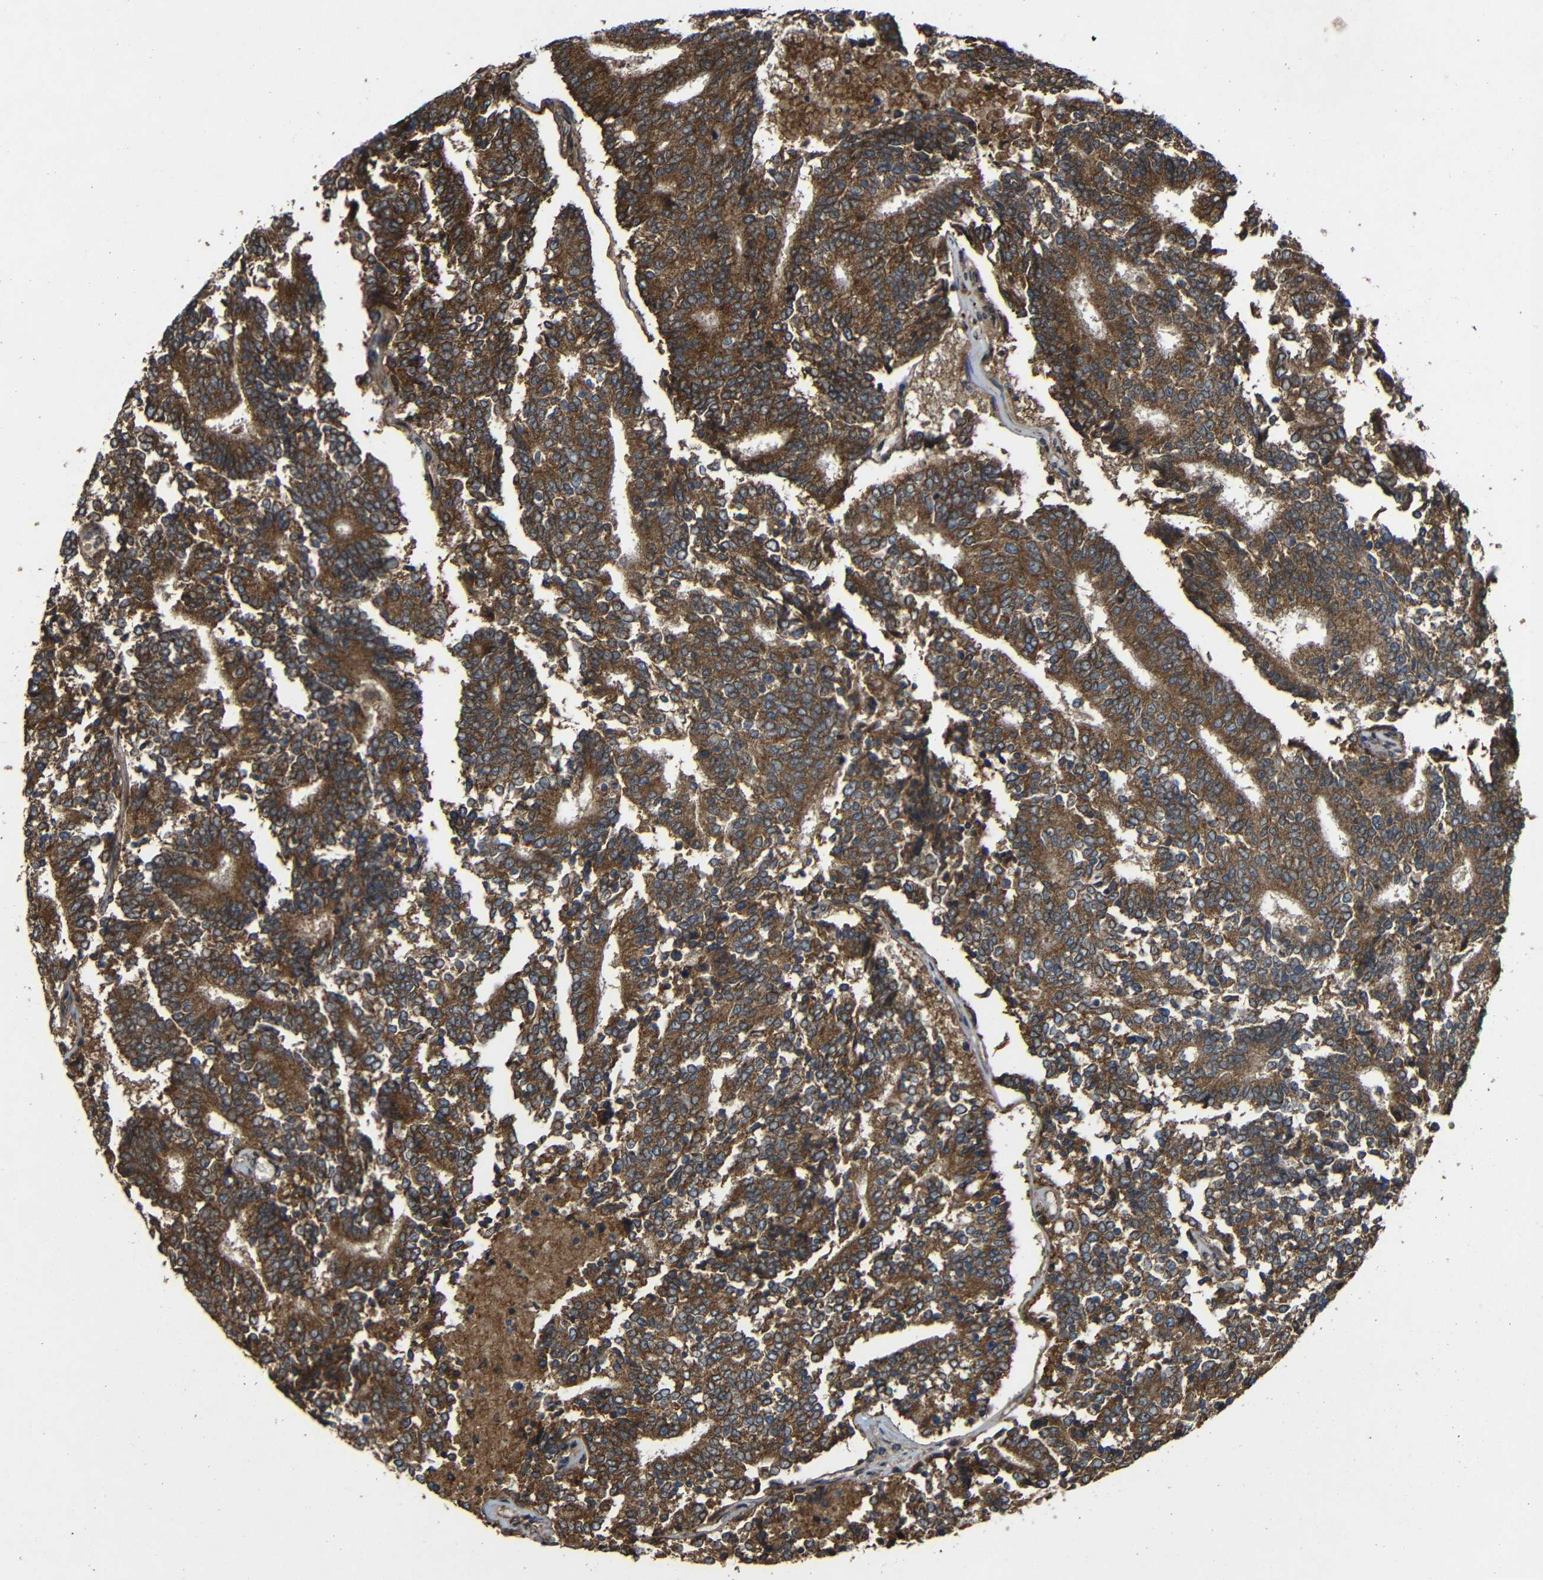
{"staining": {"intensity": "strong", "quantity": ">75%", "location": "cytoplasmic/membranous"}, "tissue": "prostate cancer", "cell_type": "Tumor cells", "image_type": "cancer", "snomed": [{"axis": "morphology", "description": "Normal tissue, NOS"}, {"axis": "morphology", "description": "Adenocarcinoma, High grade"}, {"axis": "topography", "description": "Prostate"}, {"axis": "topography", "description": "Seminal veicle"}], "caption": "Adenocarcinoma (high-grade) (prostate) stained with immunohistochemistry (IHC) shows strong cytoplasmic/membranous positivity in approximately >75% of tumor cells.", "gene": "C1GALT1", "patient": {"sex": "male", "age": 55}}